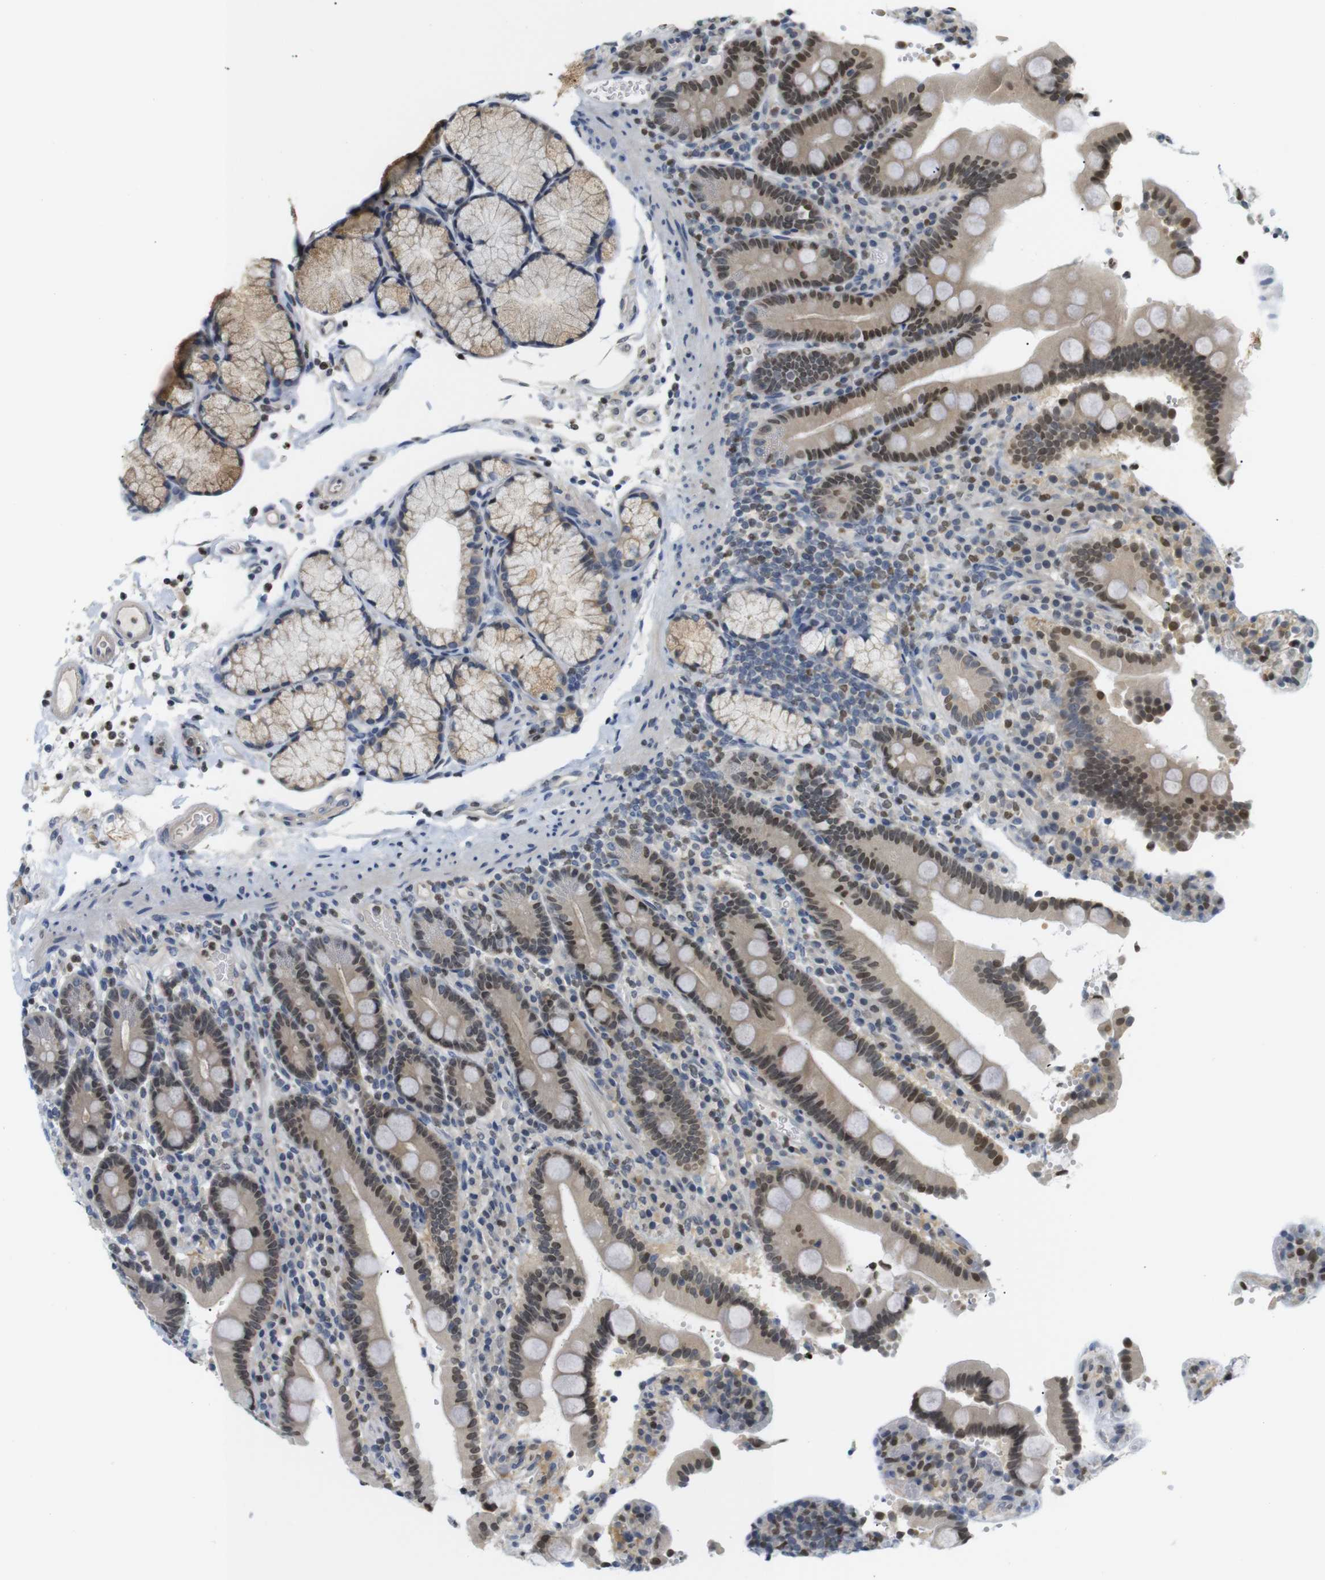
{"staining": {"intensity": "moderate", "quantity": ">75%", "location": "cytoplasmic/membranous,nuclear"}, "tissue": "duodenum", "cell_type": "Glandular cells", "image_type": "normal", "snomed": [{"axis": "morphology", "description": "Normal tissue, NOS"}, {"axis": "topography", "description": "Small intestine, NOS"}], "caption": "Protein expression by IHC shows moderate cytoplasmic/membranous,nuclear positivity in about >75% of glandular cells in unremarkable duodenum.", "gene": "MBD1", "patient": {"sex": "female", "age": 71}}